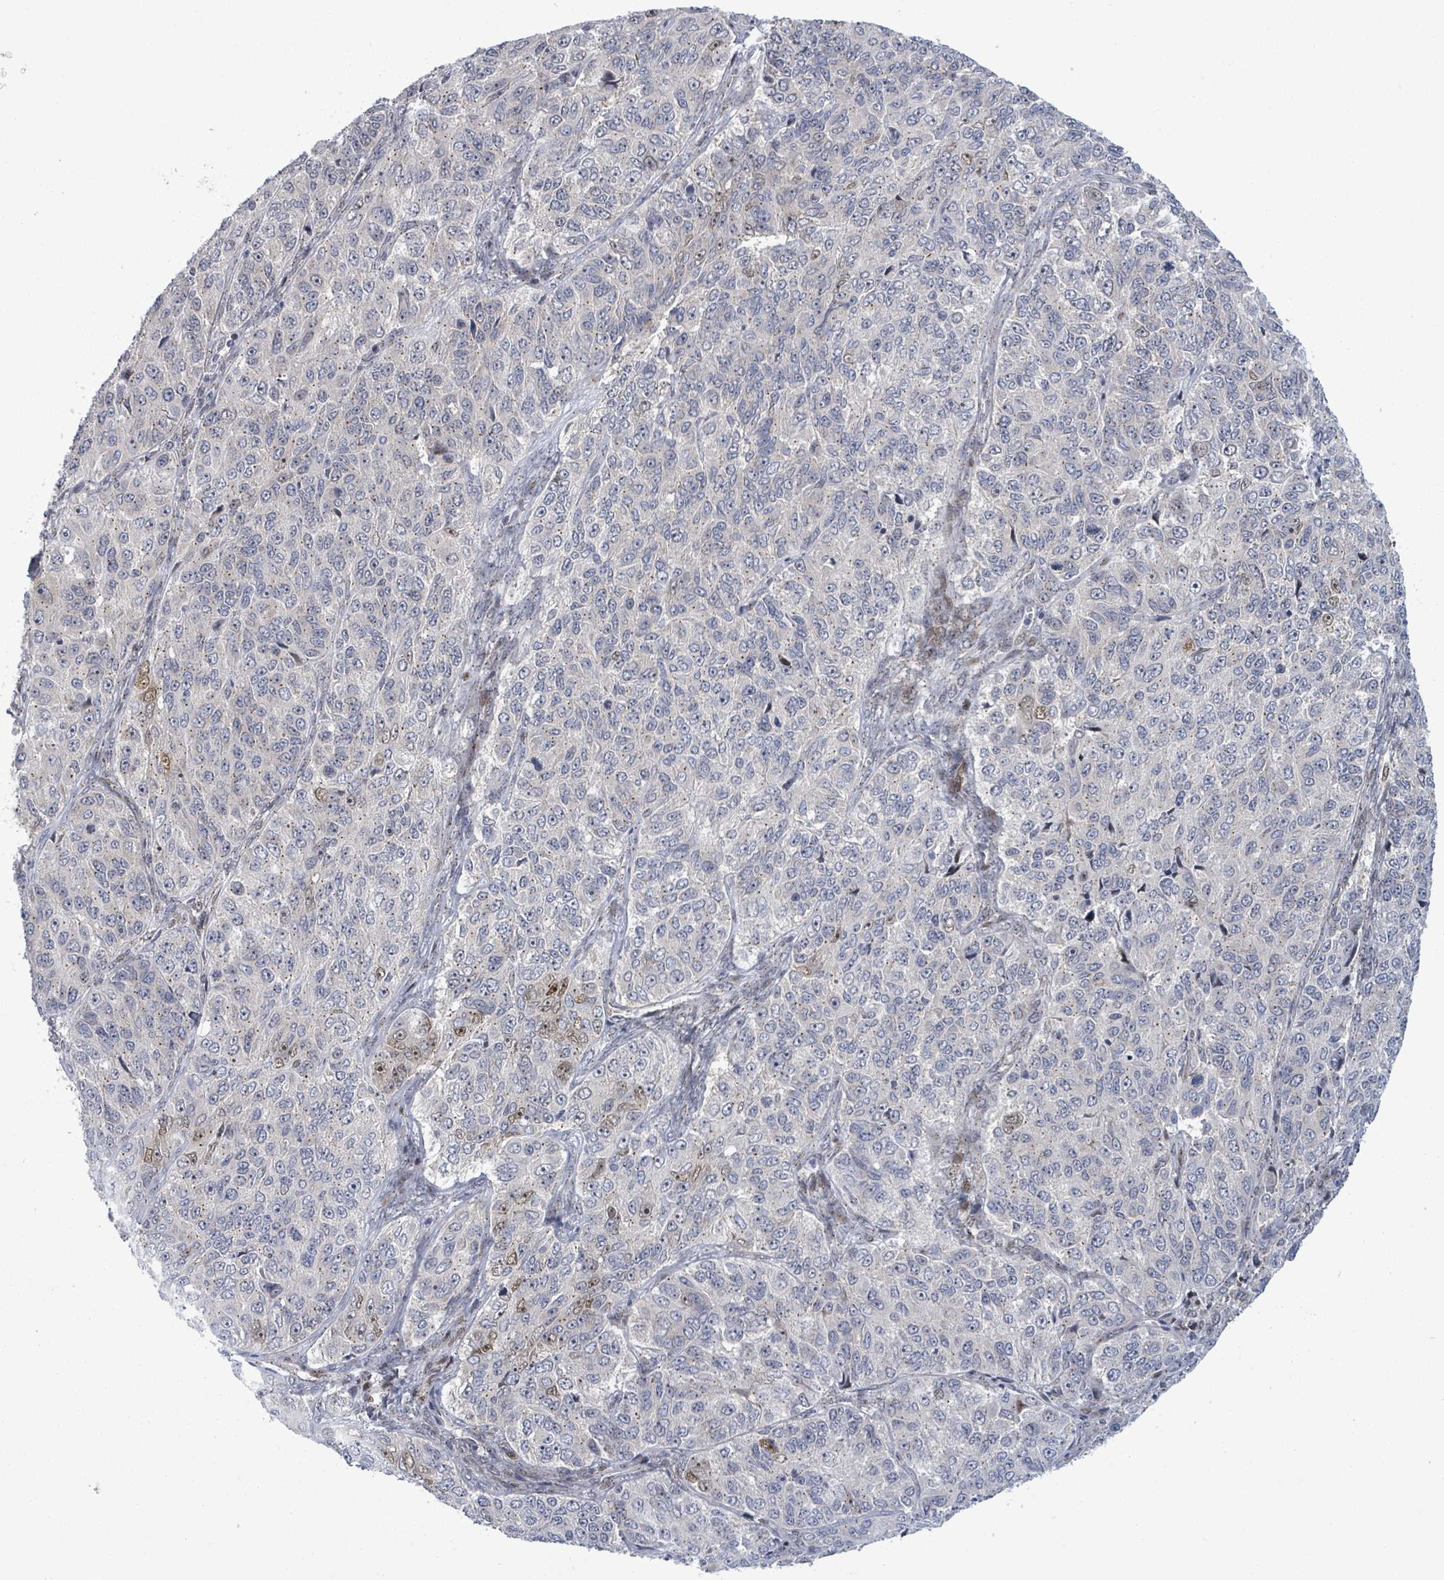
{"staining": {"intensity": "weak", "quantity": "<25%", "location": "nuclear"}, "tissue": "ovarian cancer", "cell_type": "Tumor cells", "image_type": "cancer", "snomed": [{"axis": "morphology", "description": "Carcinoma, endometroid"}, {"axis": "topography", "description": "Ovary"}], "caption": "Immunohistochemistry (IHC) image of ovarian cancer stained for a protein (brown), which displays no staining in tumor cells. (Brightfield microscopy of DAB IHC at high magnification).", "gene": "TUSC1", "patient": {"sex": "female", "age": 51}}